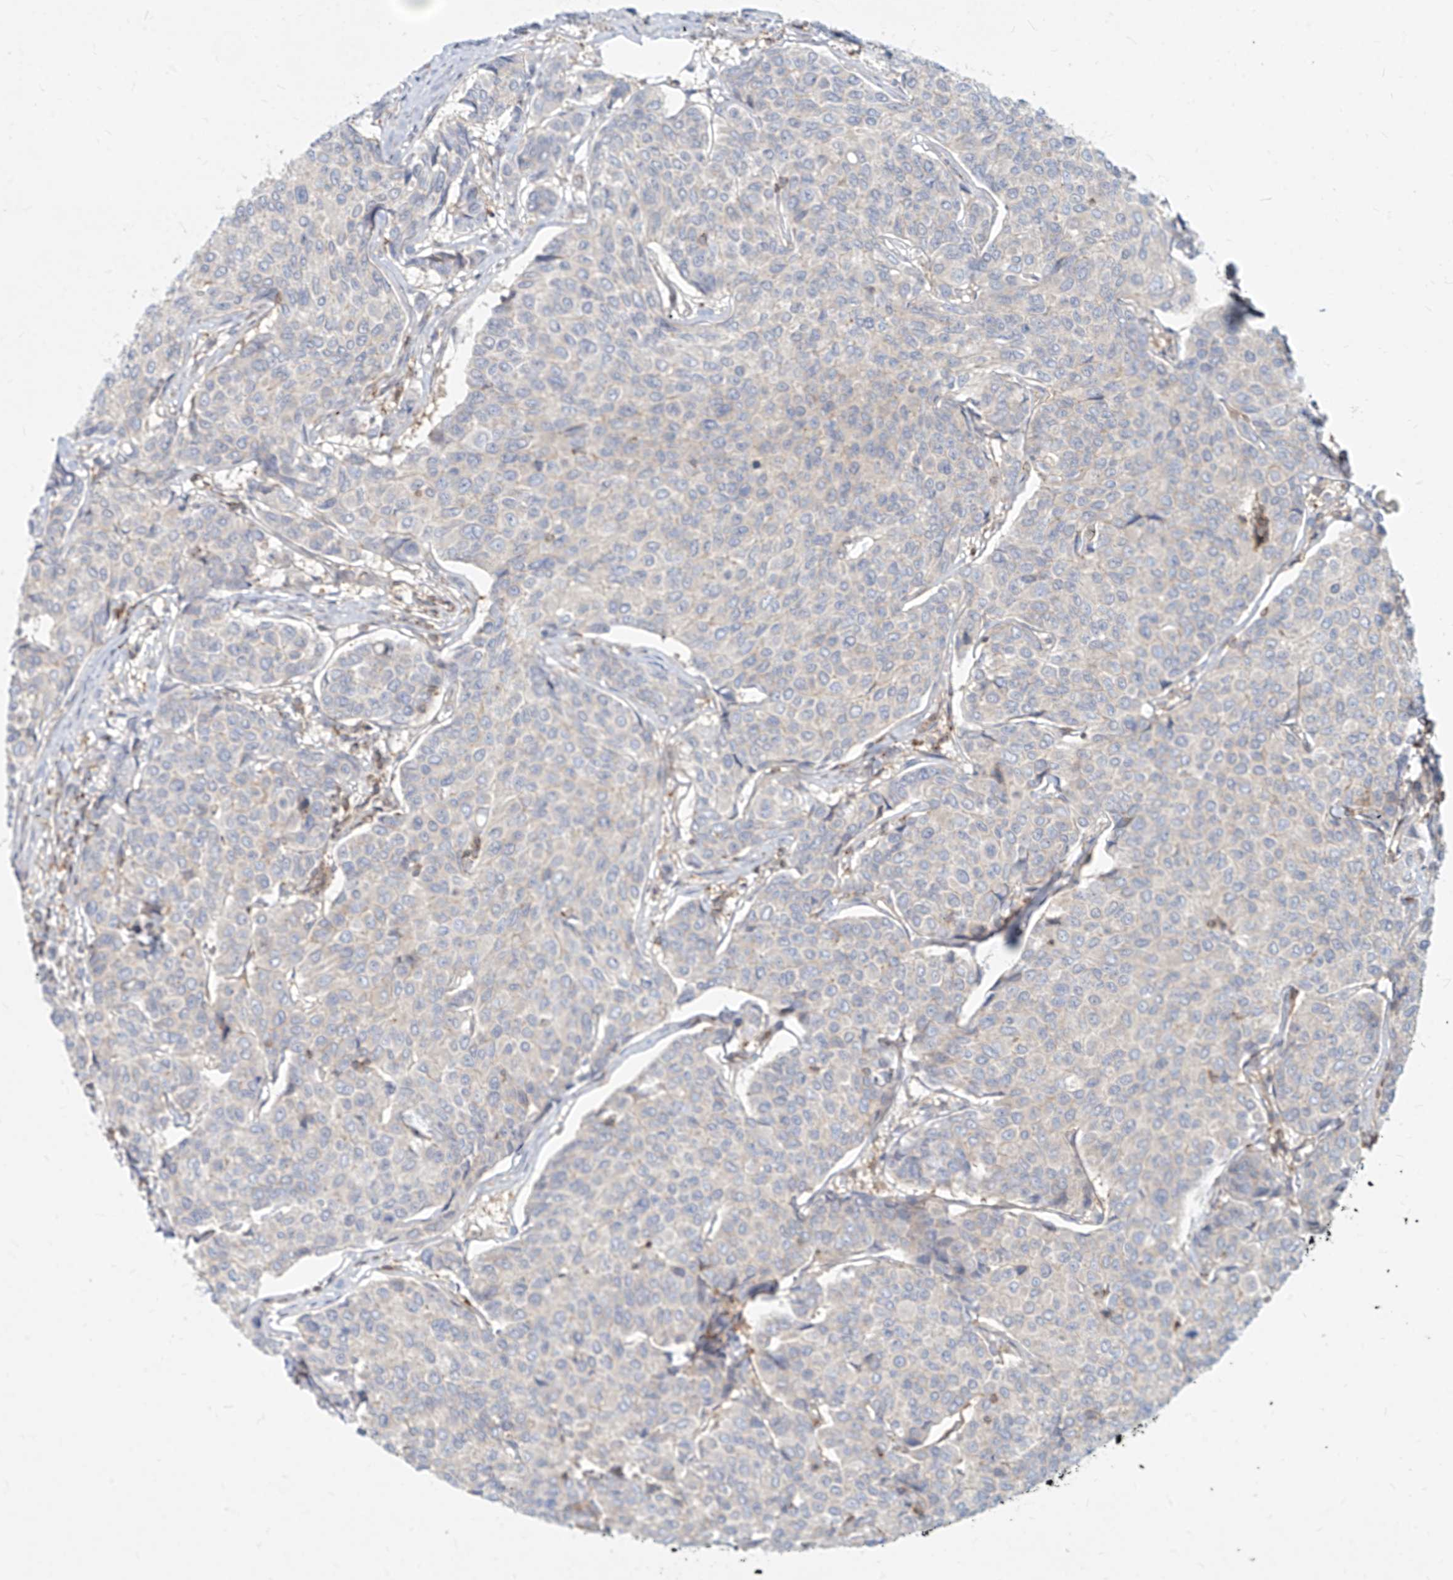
{"staining": {"intensity": "negative", "quantity": "none", "location": "none"}, "tissue": "breast cancer", "cell_type": "Tumor cells", "image_type": "cancer", "snomed": [{"axis": "morphology", "description": "Duct carcinoma"}, {"axis": "topography", "description": "Breast"}], "caption": "There is no significant staining in tumor cells of infiltrating ductal carcinoma (breast).", "gene": "SLC2A12", "patient": {"sex": "female", "age": 55}}